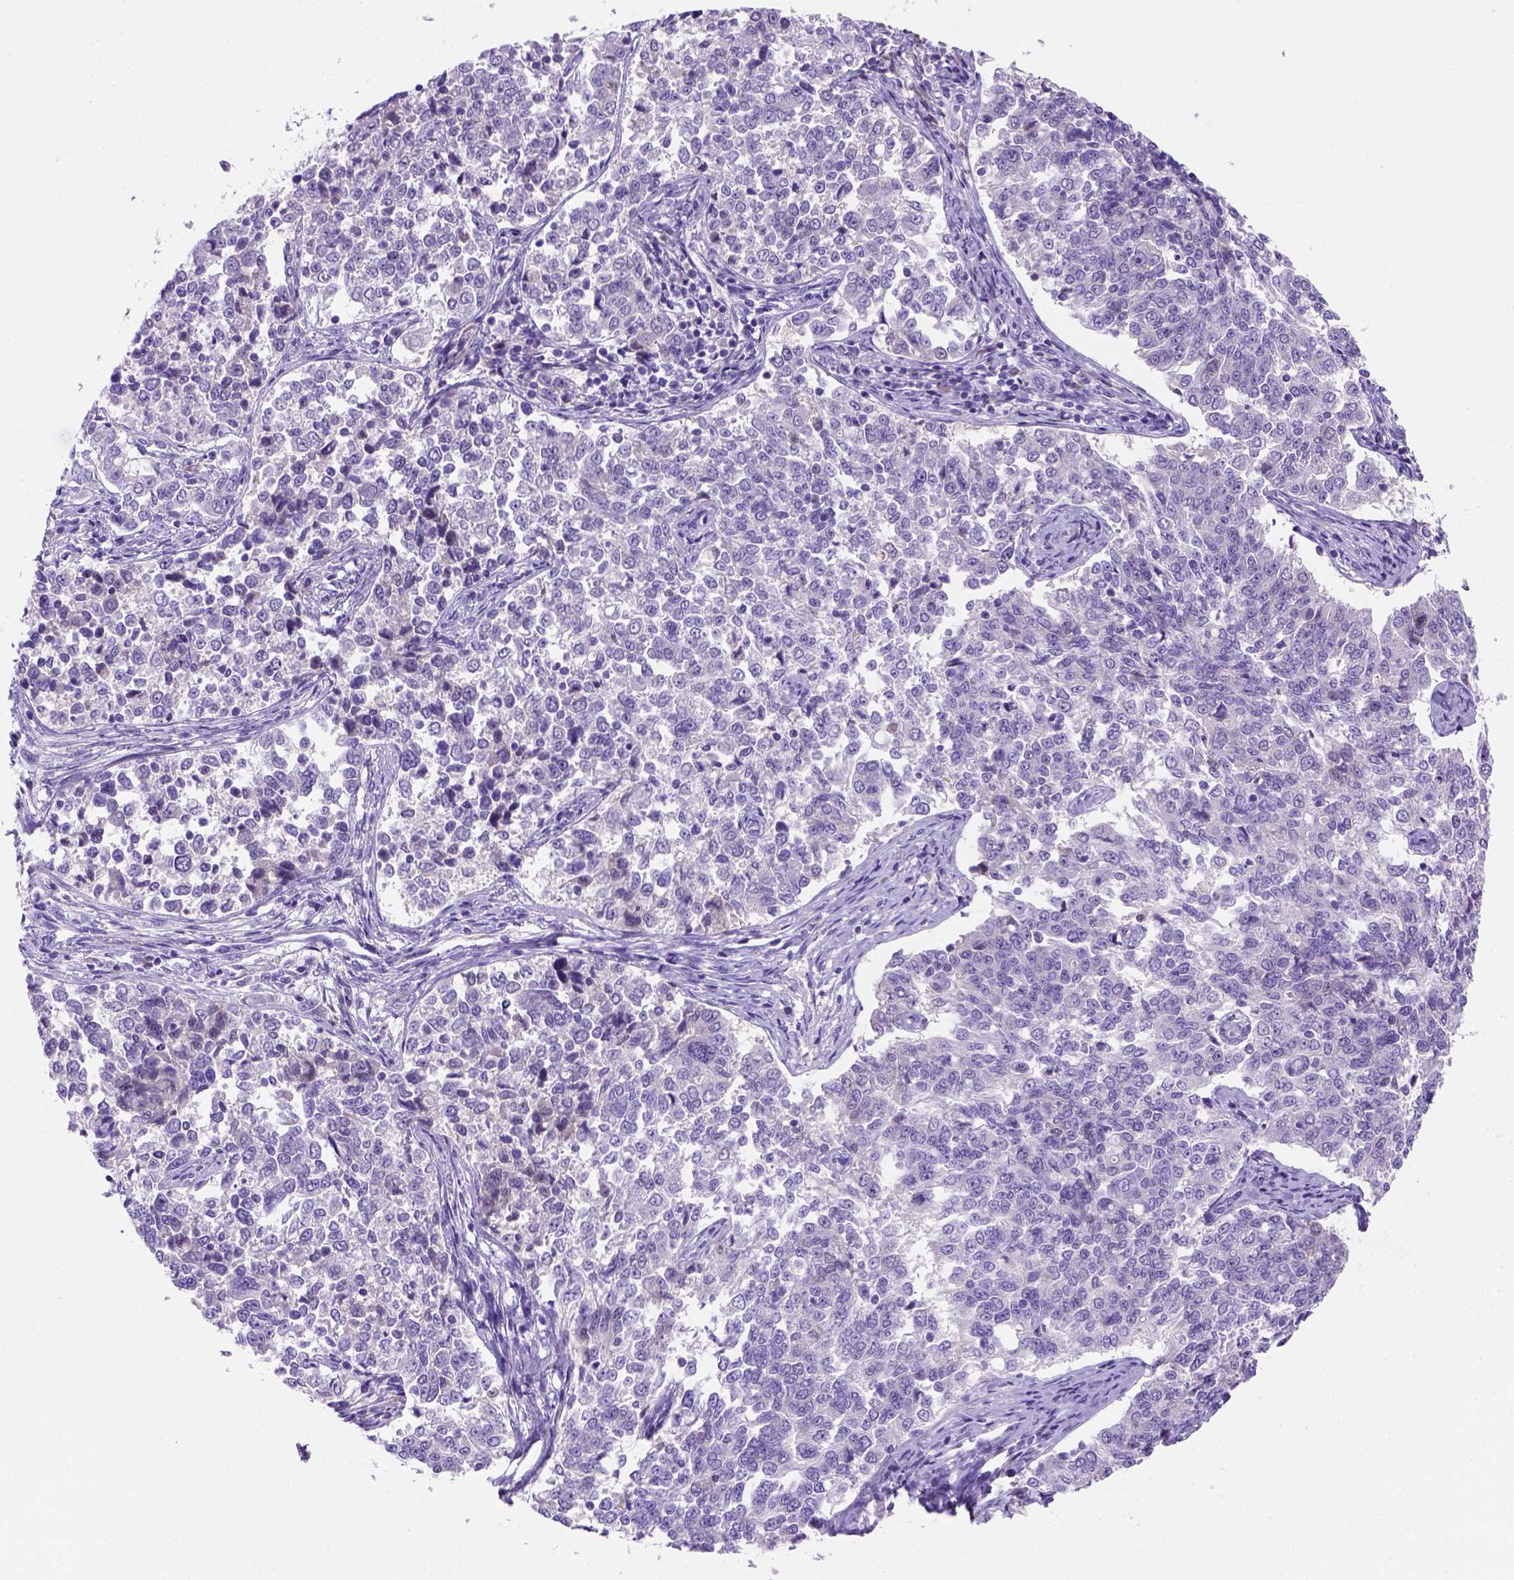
{"staining": {"intensity": "negative", "quantity": "none", "location": "none"}, "tissue": "endometrial cancer", "cell_type": "Tumor cells", "image_type": "cancer", "snomed": [{"axis": "morphology", "description": "Adenocarcinoma, NOS"}, {"axis": "topography", "description": "Endometrium"}], "caption": "Photomicrograph shows no protein expression in tumor cells of adenocarcinoma (endometrial) tissue.", "gene": "FAM81B", "patient": {"sex": "female", "age": 43}}